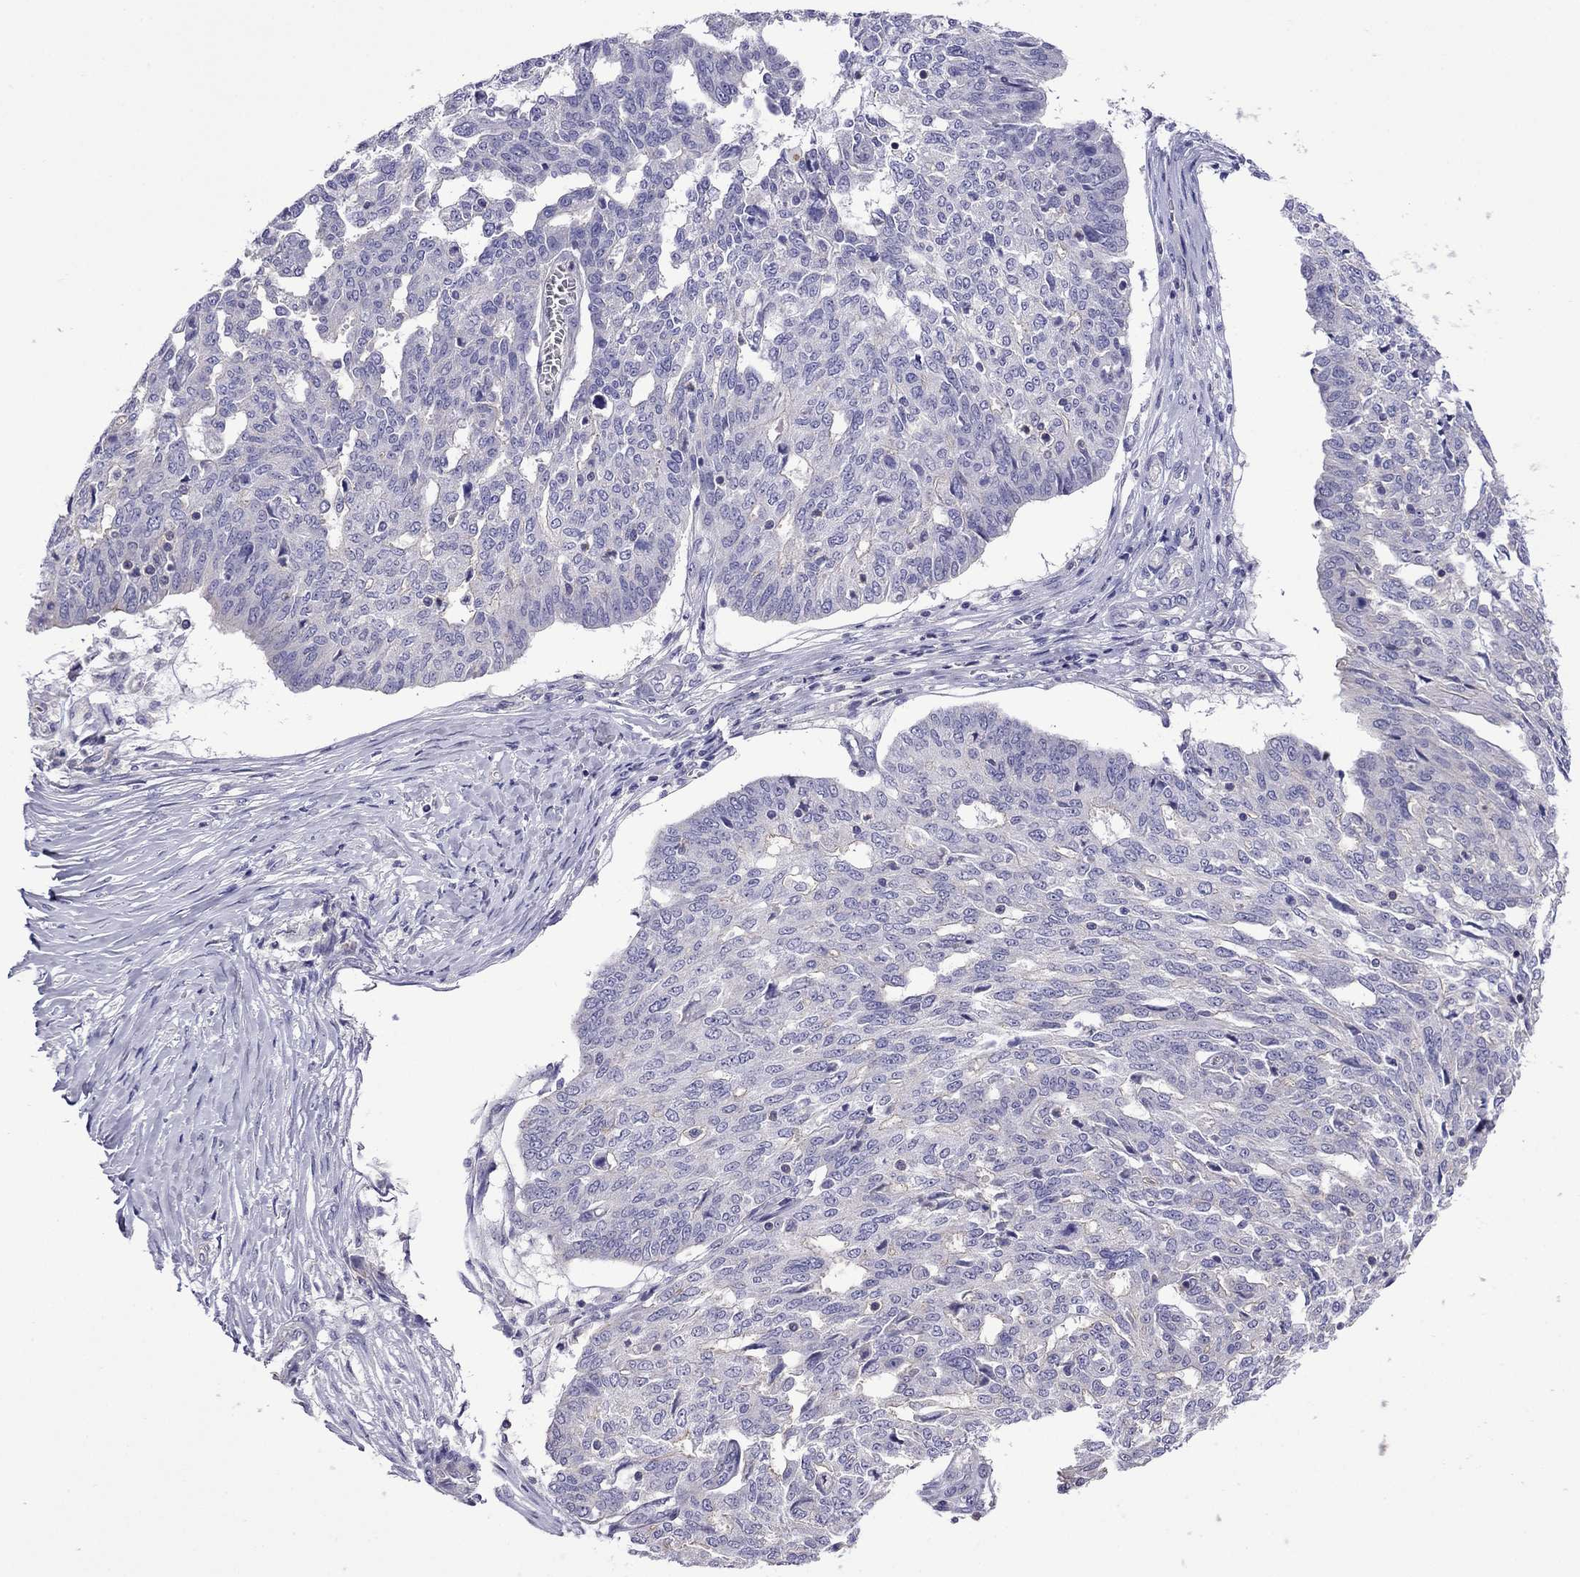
{"staining": {"intensity": "negative", "quantity": "none", "location": "none"}, "tissue": "ovarian cancer", "cell_type": "Tumor cells", "image_type": "cancer", "snomed": [{"axis": "morphology", "description": "Cystadenocarcinoma, serous, NOS"}, {"axis": "topography", "description": "Ovary"}], "caption": "Tumor cells show no significant expression in ovarian cancer. The staining is performed using DAB brown chromogen with nuclei counter-stained in using hematoxylin.", "gene": "STAR", "patient": {"sex": "female", "age": 67}}